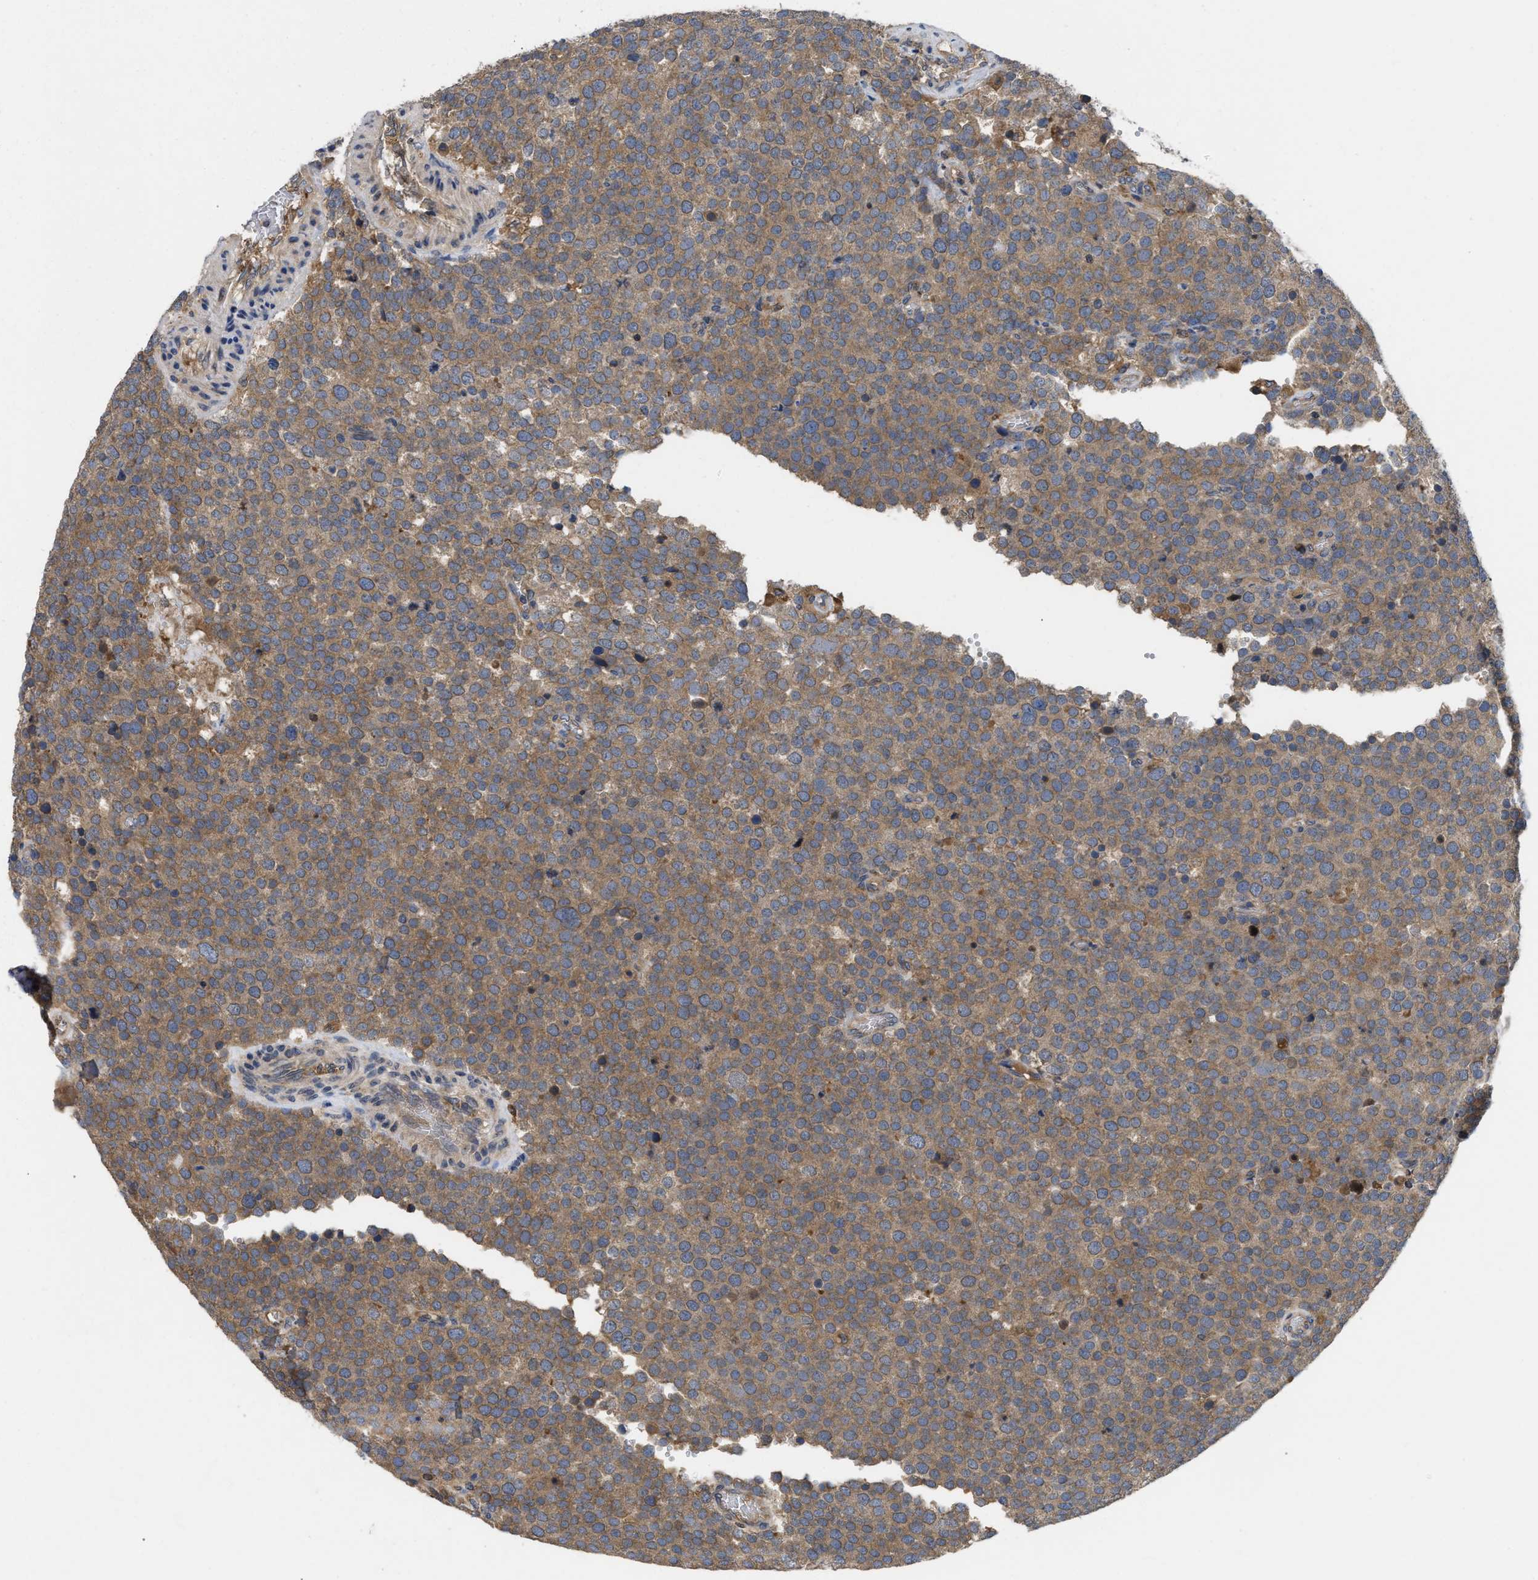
{"staining": {"intensity": "moderate", "quantity": ">75%", "location": "cytoplasmic/membranous"}, "tissue": "testis cancer", "cell_type": "Tumor cells", "image_type": "cancer", "snomed": [{"axis": "morphology", "description": "Normal tissue, NOS"}, {"axis": "morphology", "description": "Seminoma, NOS"}, {"axis": "topography", "description": "Testis"}], "caption": "Brown immunohistochemical staining in human testis seminoma reveals moderate cytoplasmic/membranous expression in approximately >75% of tumor cells. The staining is performed using DAB (3,3'-diaminobenzidine) brown chromogen to label protein expression. The nuclei are counter-stained blue using hematoxylin.", "gene": "RNF216", "patient": {"sex": "male", "age": 71}}